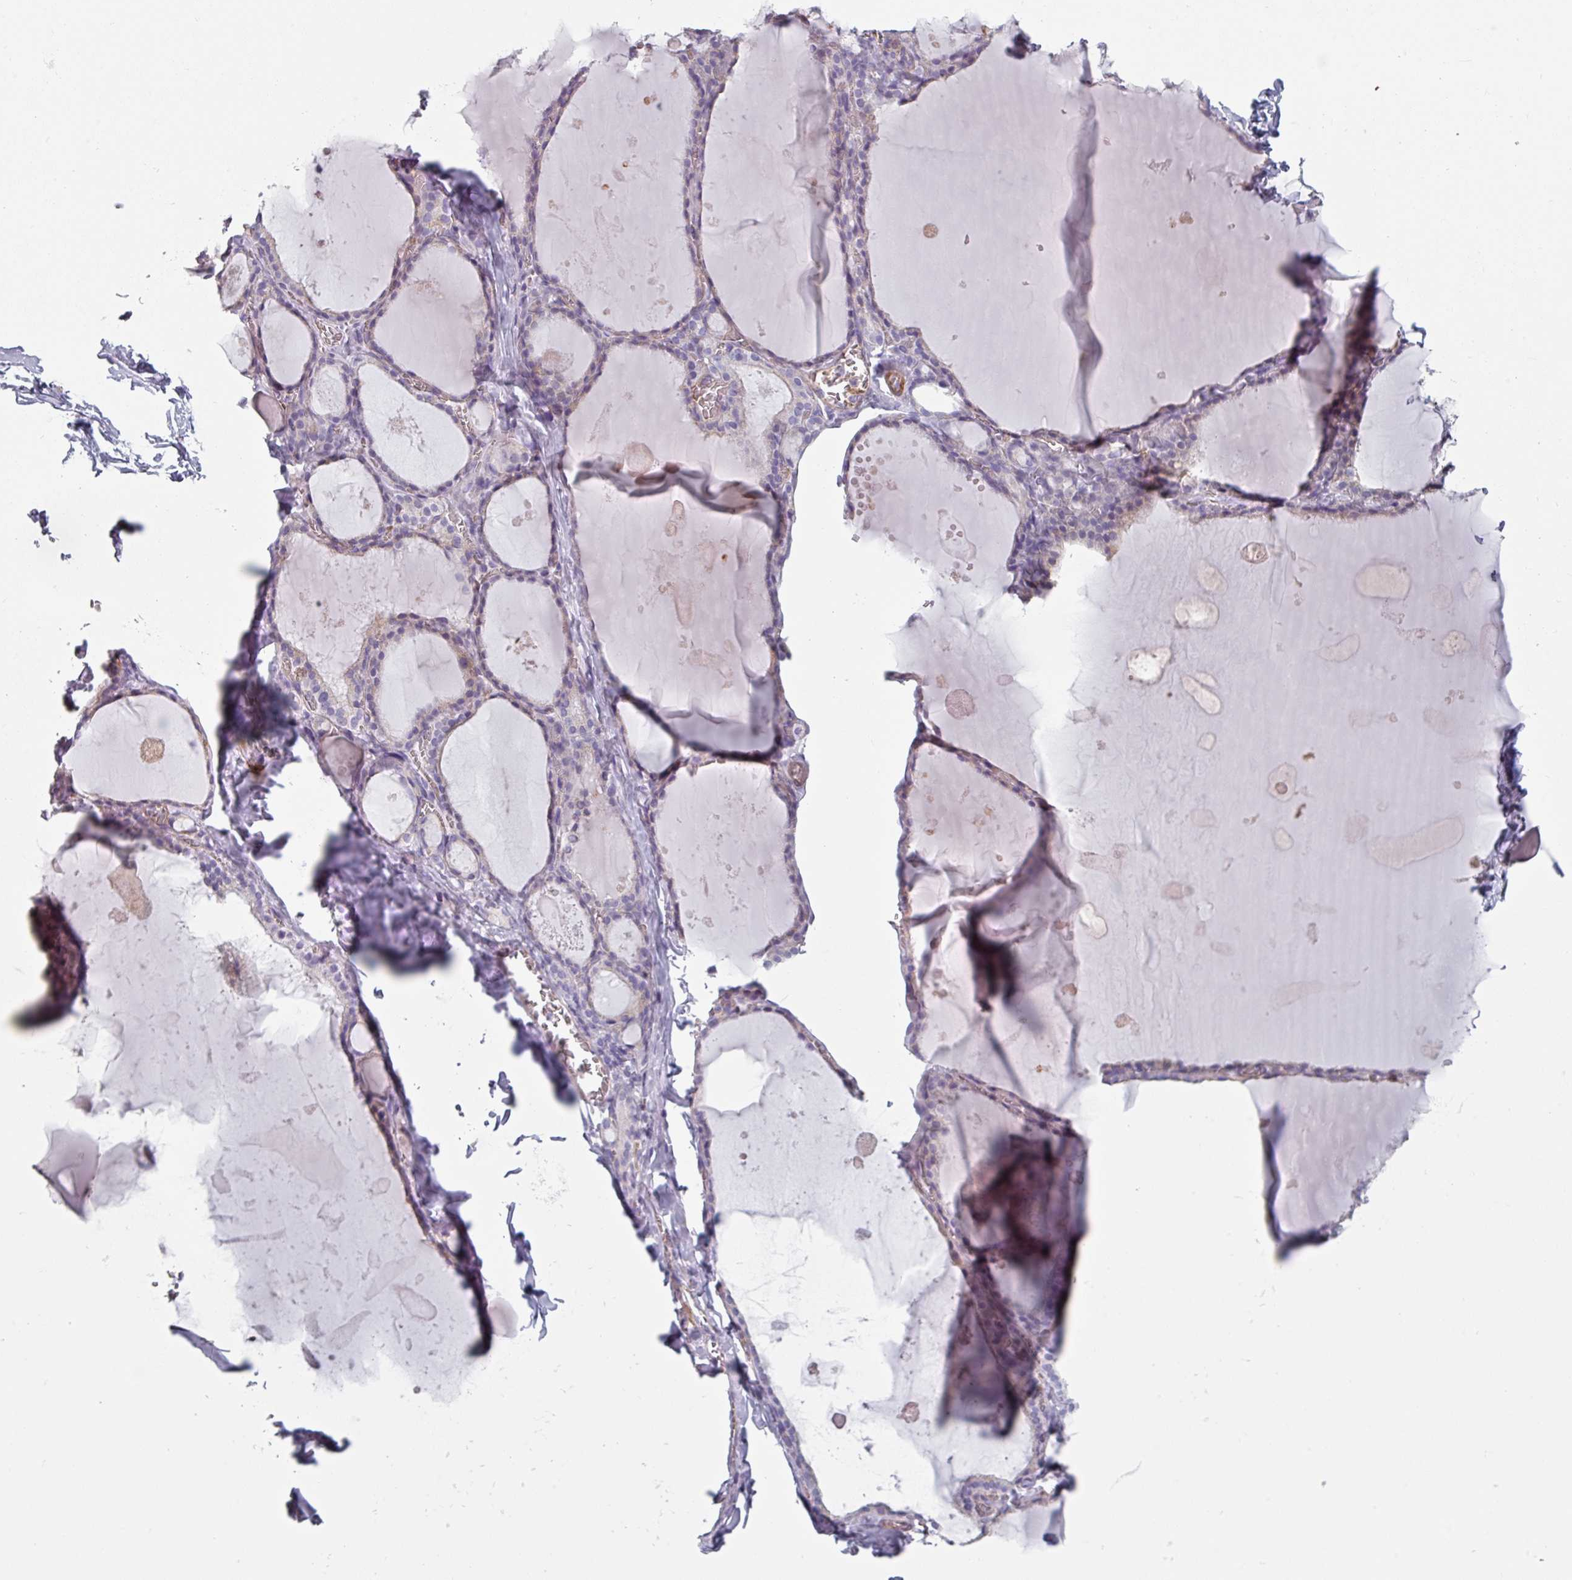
{"staining": {"intensity": "weak", "quantity": "<25%", "location": "cytoplasmic/membranous"}, "tissue": "thyroid gland", "cell_type": "Glandular cells", "image_type": "normal", "snomed": [{"axis": "morphology", "description": "Normal tissue, NOS"}, {"axis": "topography", "description": "Thyroid gland"}], "caption": "A photomicrograph of human thyroid gland is negative for staining in glandular cells. The staining is performed using DAB (3,3'-diaminobenzidine) brown chromogen with nuclei counter-stained in using hematoxylin.", "gene": "GSTA1", "patient": {"sex": "male", "age": 56}}